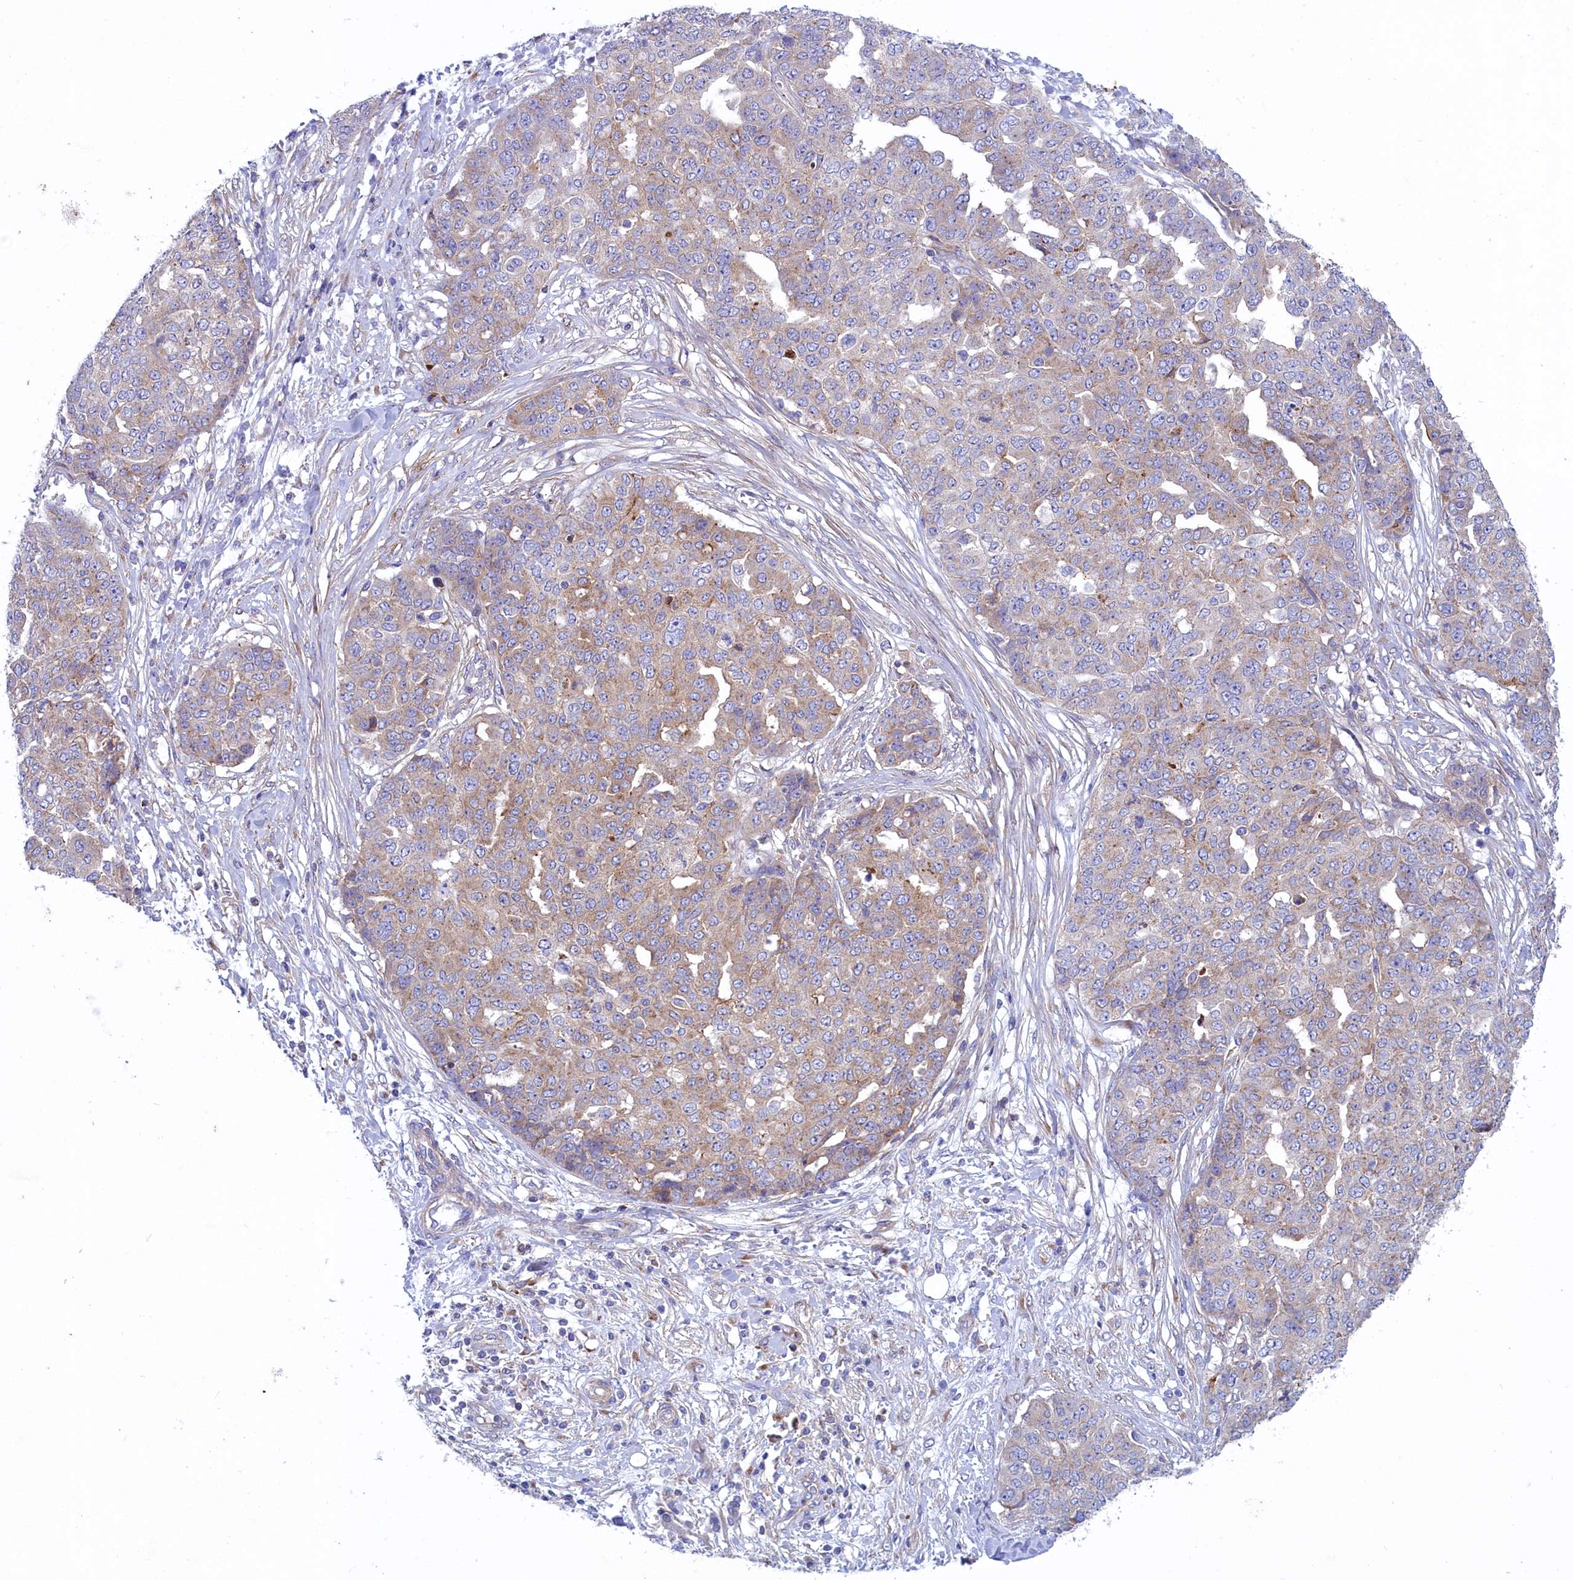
{"staining": {"intensity": "weak", "quantity": ">75%", "location": "cytoplasmic/membranous"}, "tissue": "ovarian cancer", "cell_type": "Tumor cells", "image_type": "cancer", "snomed": [{"axis": "morphology", "description": "Cystadenocarcinoma, serous, NOS"}, {"axis": "topography", "description": "Soft tissue"}, {"axis": "topography", "description": "Ovary"}], "caption": "A brown stain highlights weak cytoplasmic/membranous staining of a protein in ovarian cancer (serous cystadenocarcinoma) tumor cells.", "gene": "SCAMP4", "patient": {"sex": "female", "age": 57}}